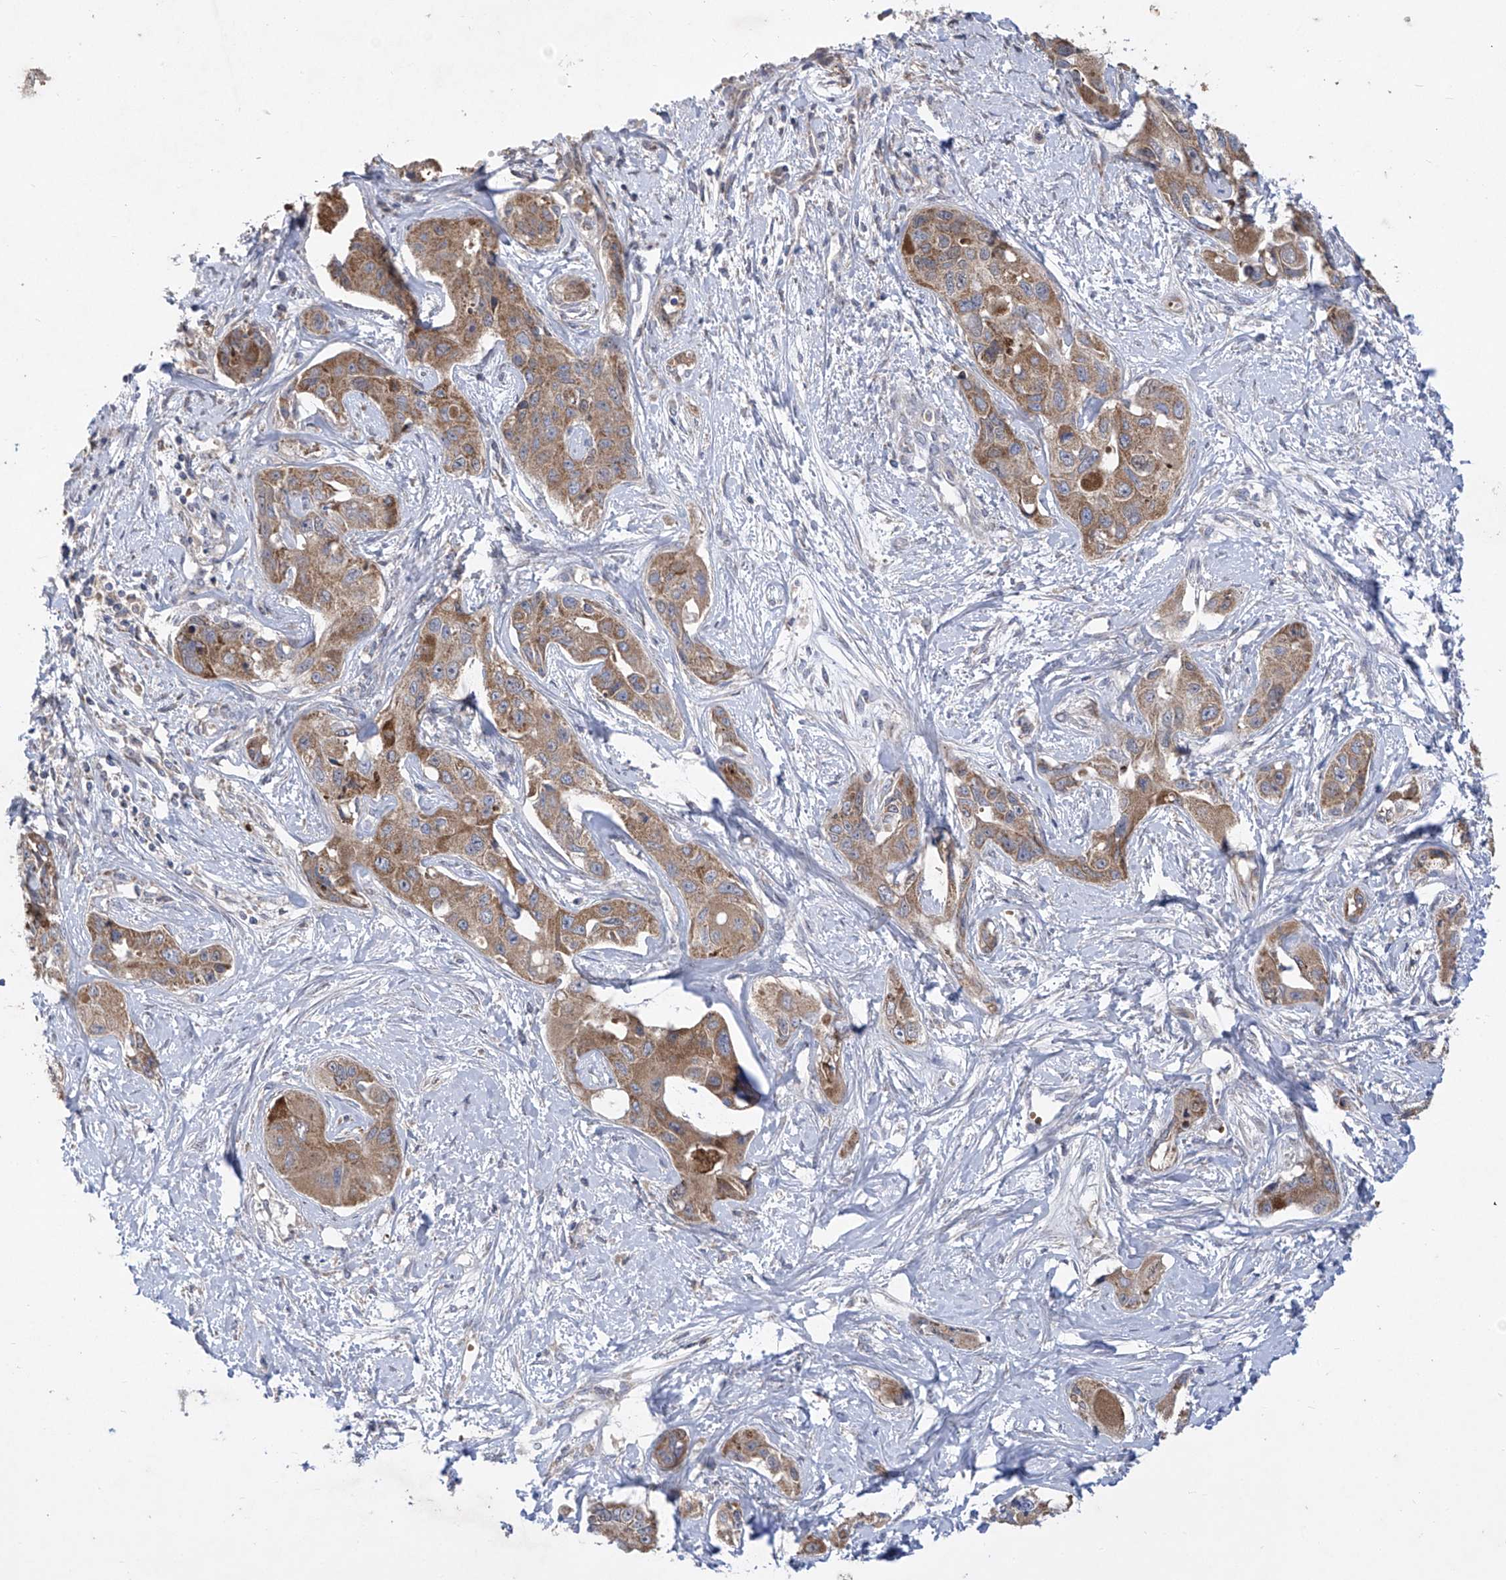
{"staining": {"intensity": "moderate", "quantity": ">75%", "location": "cytoplasmic/membranous"}, "tissue": "liver cancer", "cell_type": "Tumor cells", "image_type": "cancer", "snomed": [{"axis": "morphology", "description": "Cholangiocarcinoma"}, {"axis": "topography", "description": "Liver"}], "caption": "Liver cancer tissue displays moderate cytoplasmic/membranous positivity in approximately >75% of tumor cells, visualized by immunohistochemistry.", "gene": "COQ3", "patient": {"sex": "male", "age": 59}}